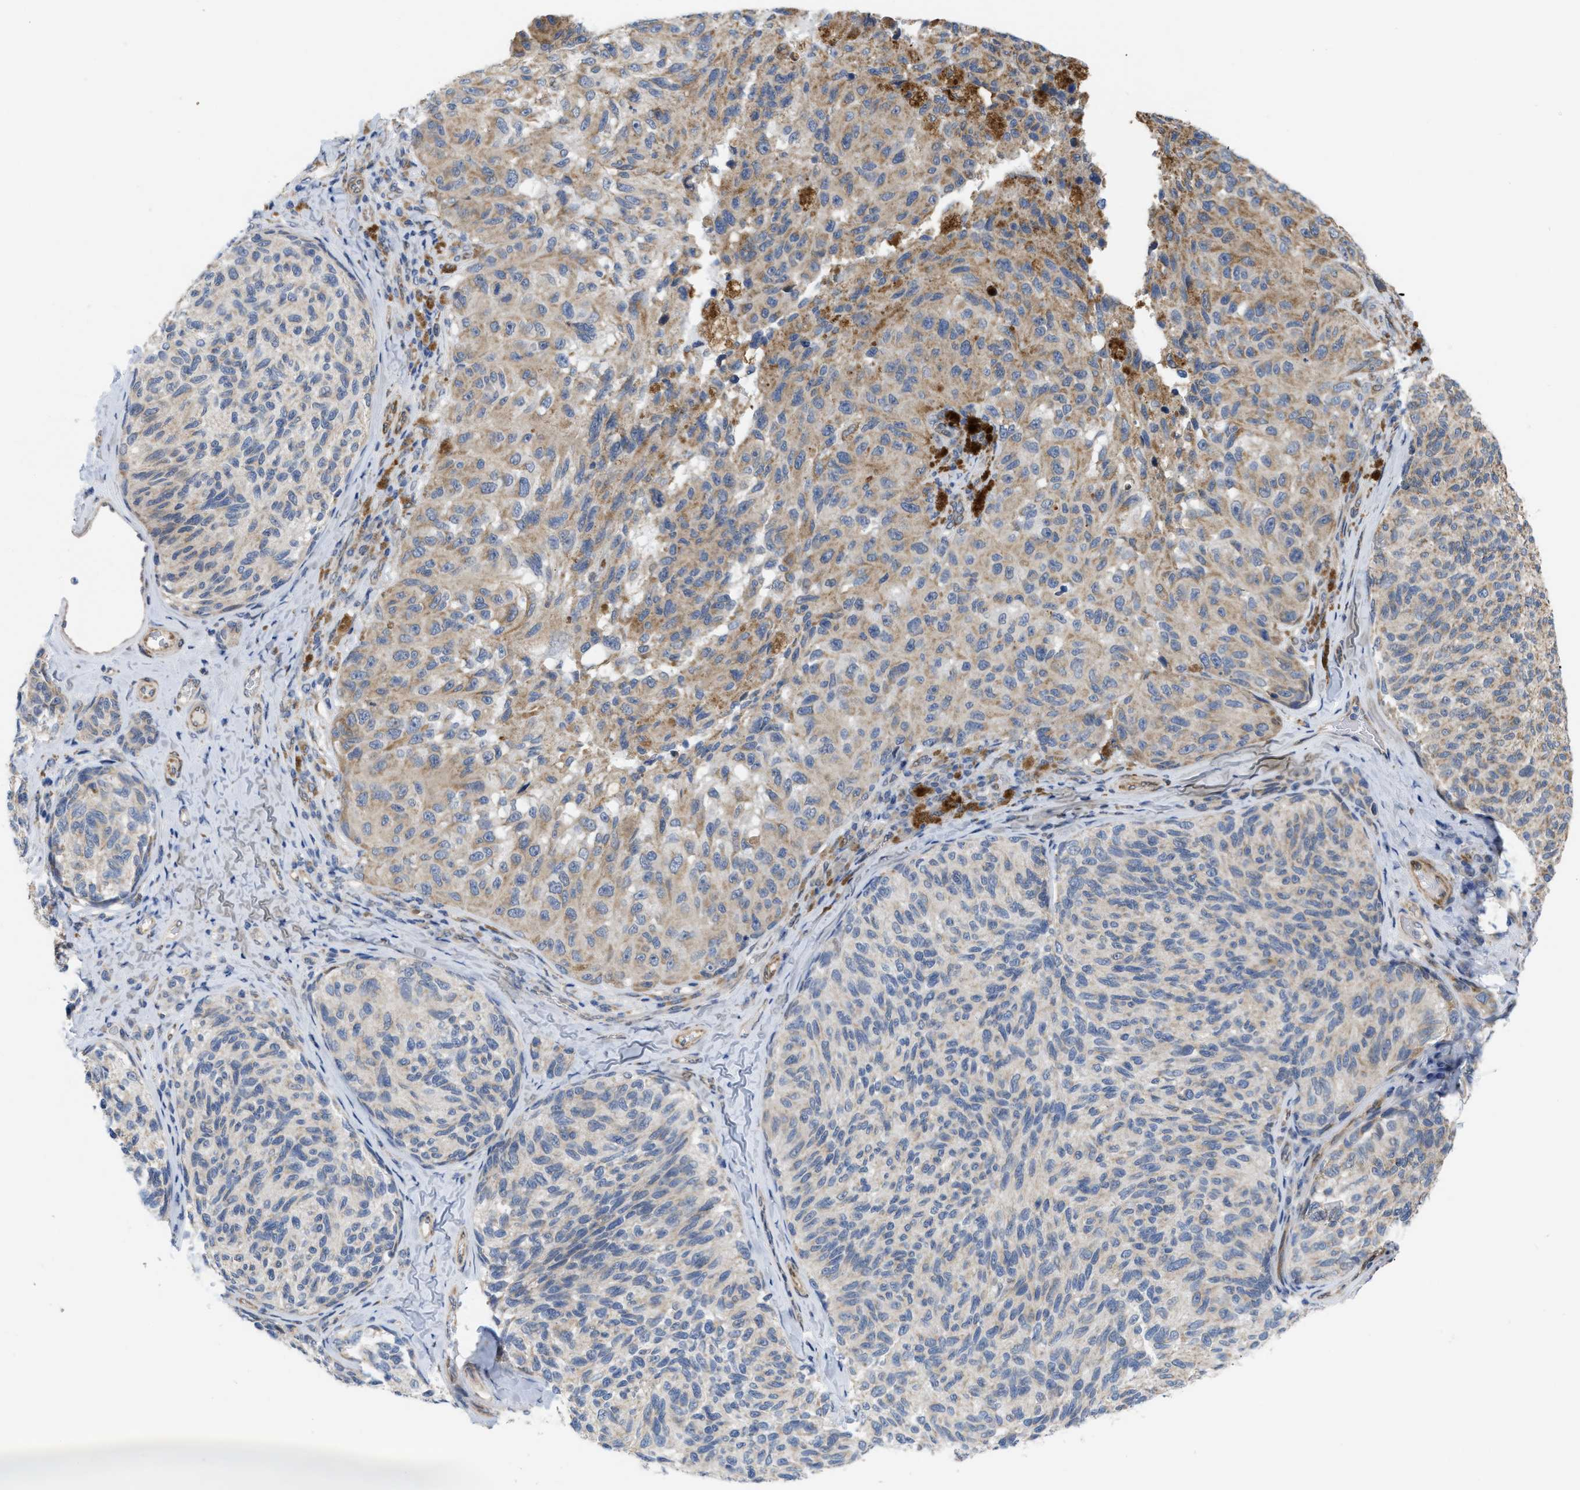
{"staining": {"intensity": "moderate", "quantity": "<25%", "location": "cytoplasmic/membranous"}, "tissue": "melanoma", "cell_type": "Tumor cells", "image_type": "cancer", "snomed": [{"axis": "morphology", "description": "Malignant melanoma, NOS"}, {"axis": "topography", "description": "Skin"}], "caption": "Moderate cytoplasmic/membranous expression for a protein is seen in approximately <25% of tumor cells of melanoma using immunohistochemistry.", "gene": "EOGT", "patient": {"sex": "female", "age": 73}}